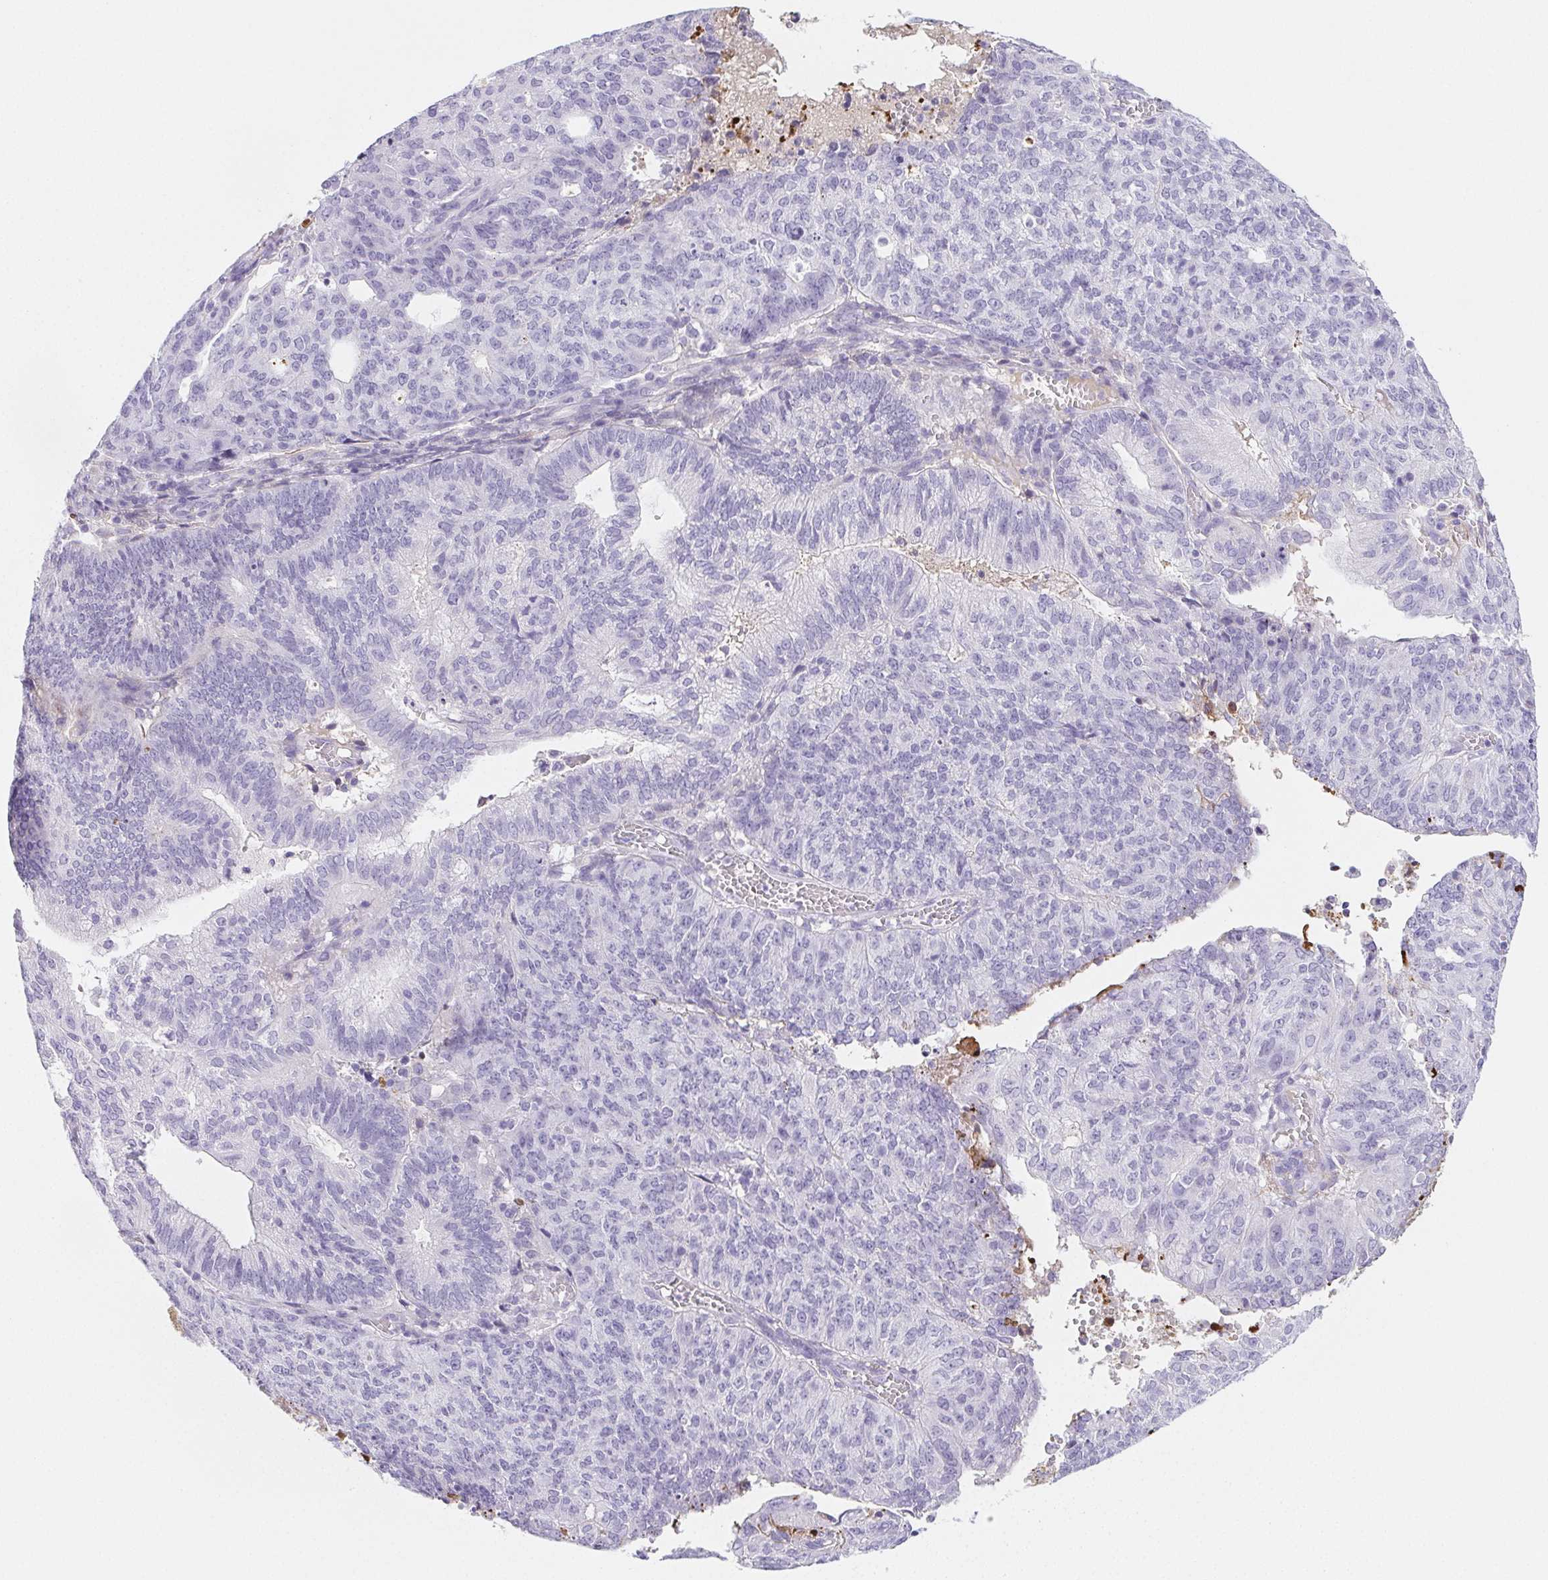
{"staining": {"intensity": "negative", "quantity": "none", "location": "none"}, "tissue": "endometrial cancer", "cell_type": "Tumor cells", "image_type": "cancer", "snomed": [{"axis": "morphology", "description": "Adenocarcinoma, NOS"}, {"axis": "topography", "description": "Endometrium"}], "caption": "An image of human endometrial cancer (adenocarcinoma) is negative for staining in tumor cells.", "gene": "VTN", "patient": {"sex": "female", "age": 82}}